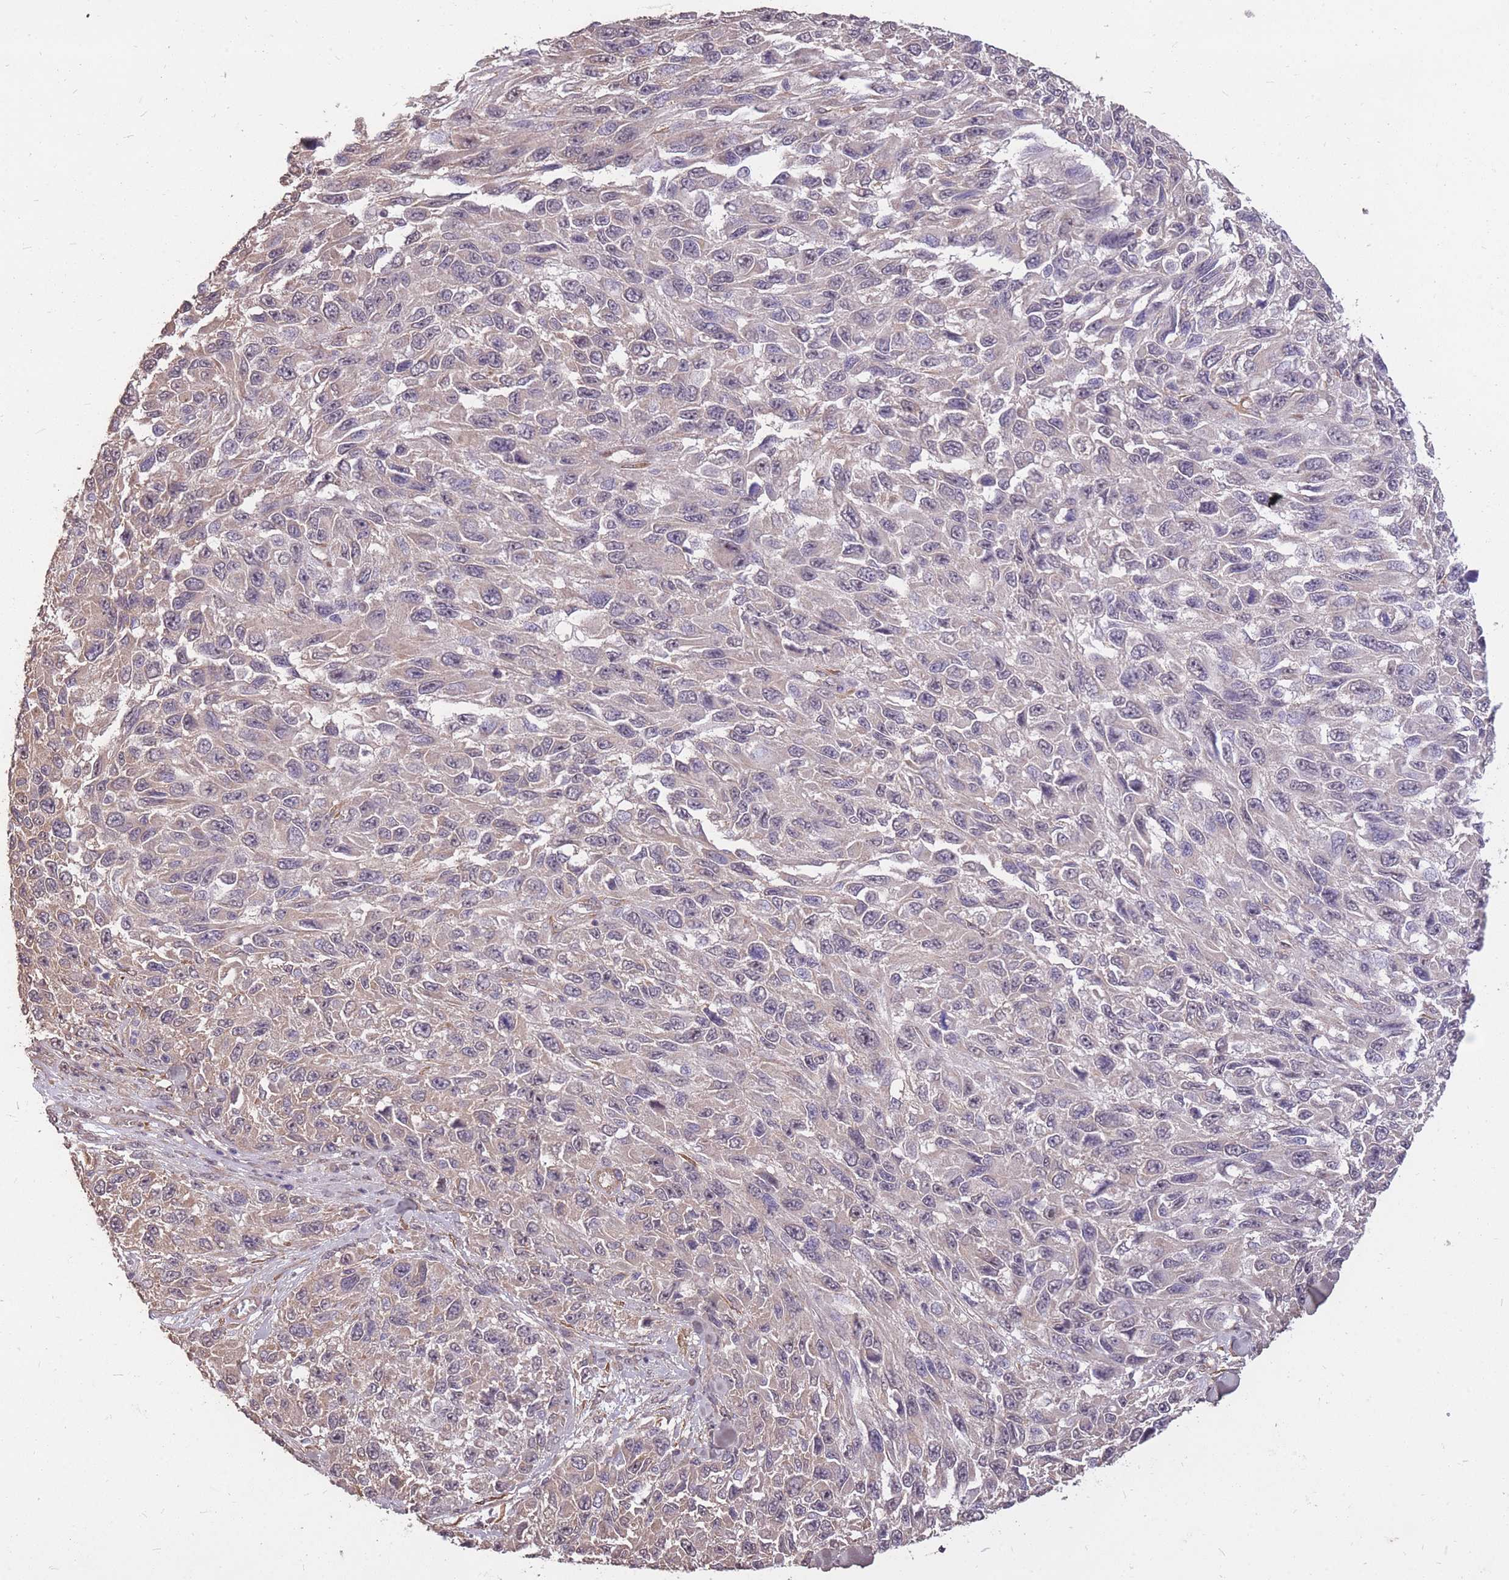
{"staining": {"intensity": "negative", "quantity": "none", "location": "none"}, "tissue": "melanoma", "cell_type": "Tumor cells", "image_type": "cancer", "snomed": [{"axis": "morphology", "description": "Malignant melanoma, NOS"}, {"axis": "topography", "description": "Skin"}], "caption": "Tumor cells are negative for protein expression in human melanoma.", "gene": "DYNC1LI2", "patient": {"sex": "female", "age": 96}}